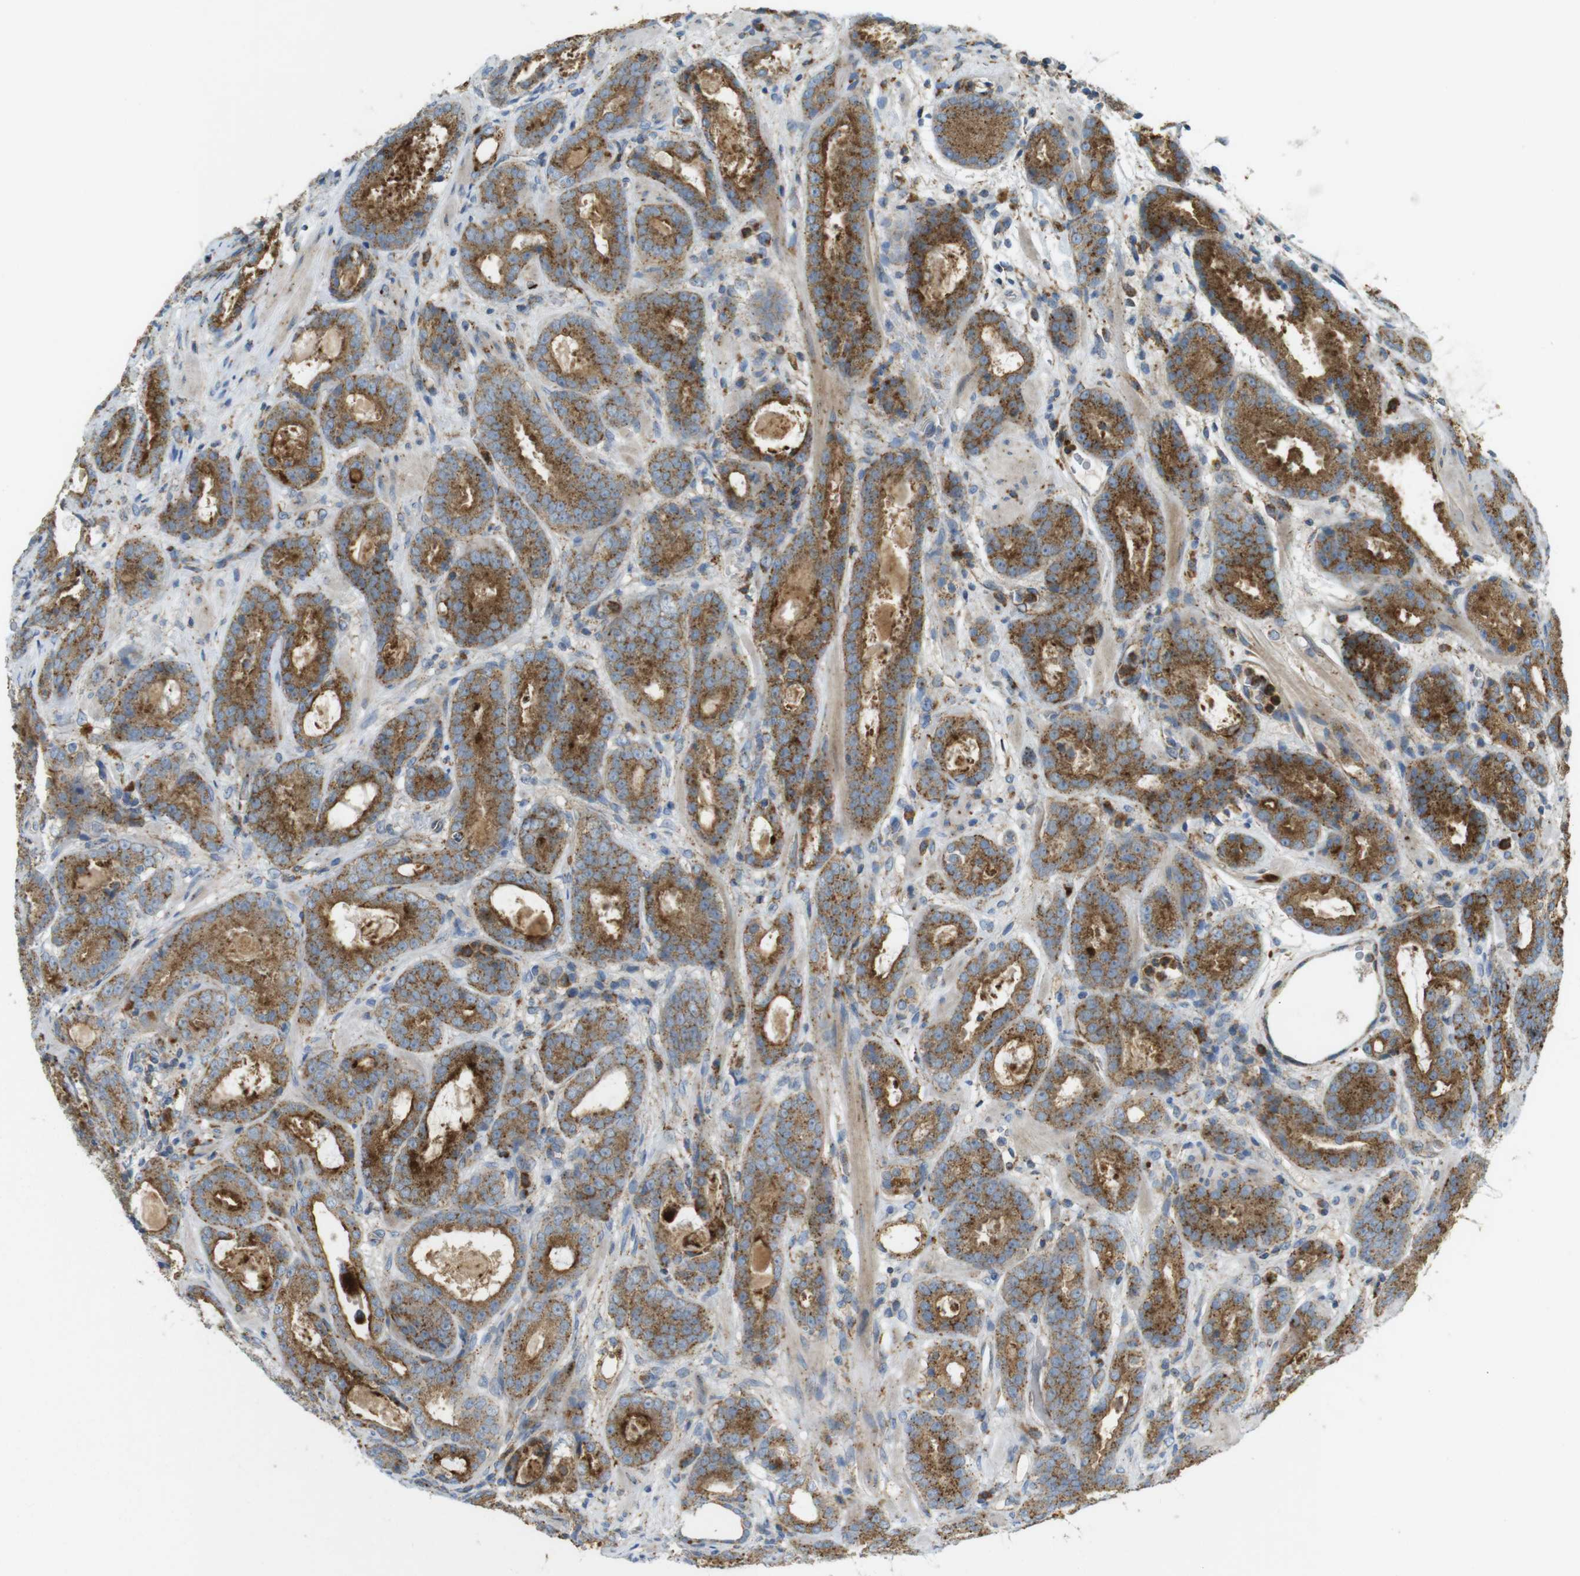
{"staining": {"intensity": "strong", "quantity": ">75%", "location": "cytoplasmic/membranous"}, "tissue": "prostate cancer", "cell_type": "Tumor cells", "image_type": "cancer", "snomed": [{"axis": "morphology", "description": "Adenocarcinoma, Low grade"}, {"axis": "topography", "description": "Prostate"}], "caption": "A high amount of strong cytoplasmic/membranous positivity is seen in approximately >75% of tumor cells in prostate cancer tissue.", "gene": "LAMP1", "patient": {"sex": "male", "age": 69}}